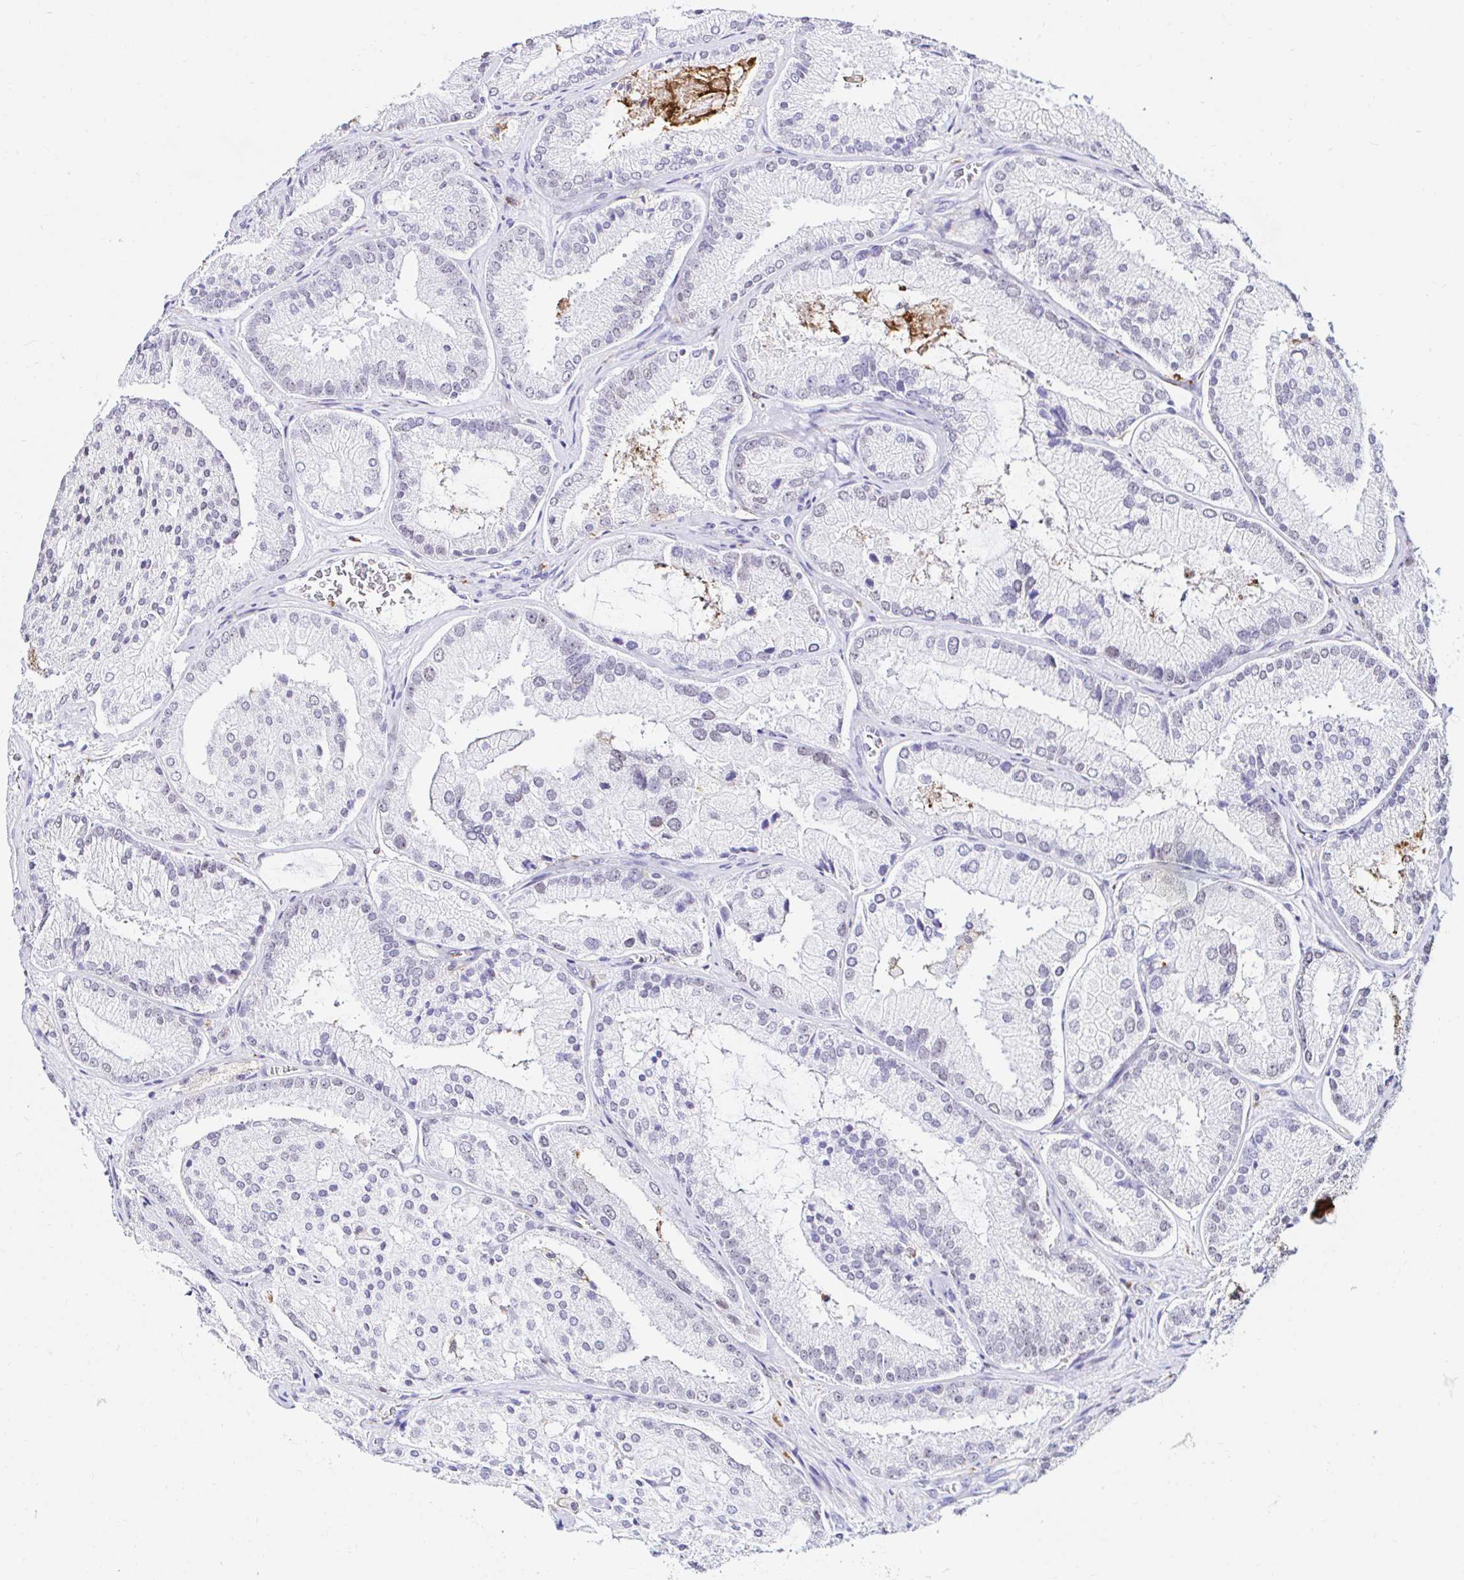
{"staining": {"intensity": "negative", "quantity": "none", "location": "none"}, "tissue": "prostate cancer", "cell_type": "Tumor cells", "image_type": "cancer", "snomed": [{"axis": "morphology", "description": "Adenocarcinoma, High grade"}, {"axis": "topography", "description": "Prostate"}], "caption": "The image displays no staining of tumor cells in prostate cancer.", "gene": "CYBB", "patient": {"sex": "male", "age": 73}}